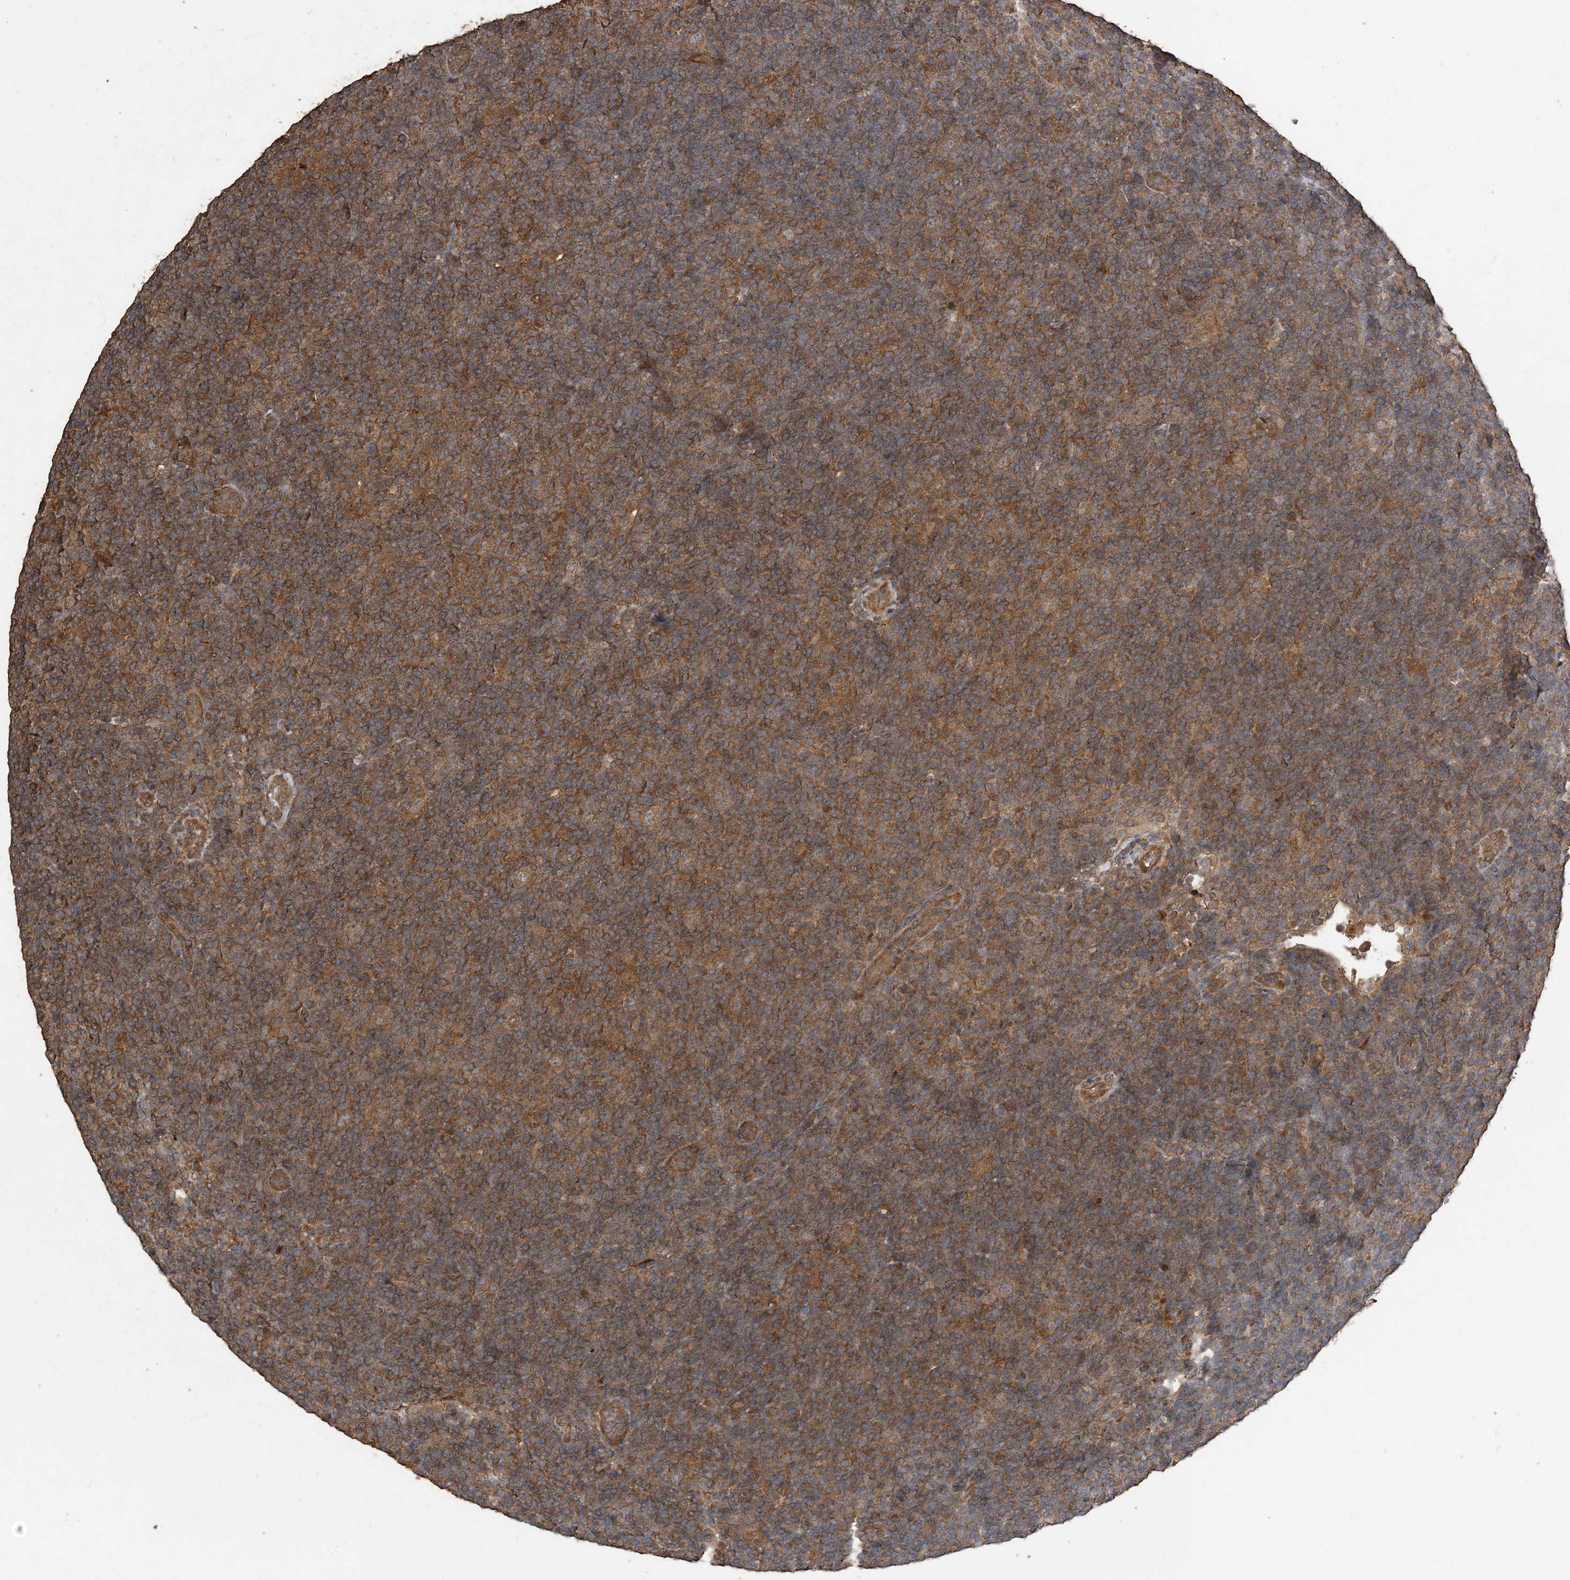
{"staining": {"intensity": "moderate", "quantity": ">75%", "location": "cytoplasmic/membranous"}, "tissue": "lymphoma", "cell_type": "Tumor cells", "image_type": "cancer", "snomed": [{"axis": "morphology", "description": "Hodgkin's disease, NOS"}, {"axis": "topography", "description": "Lymph node"}], "caption": "Hodgkin's disease stained with a protein marker exhibits moderate staining in tumor cells.", "gene": "ZKSCAN5", "patient": {"sex": "female", "age": 57}}